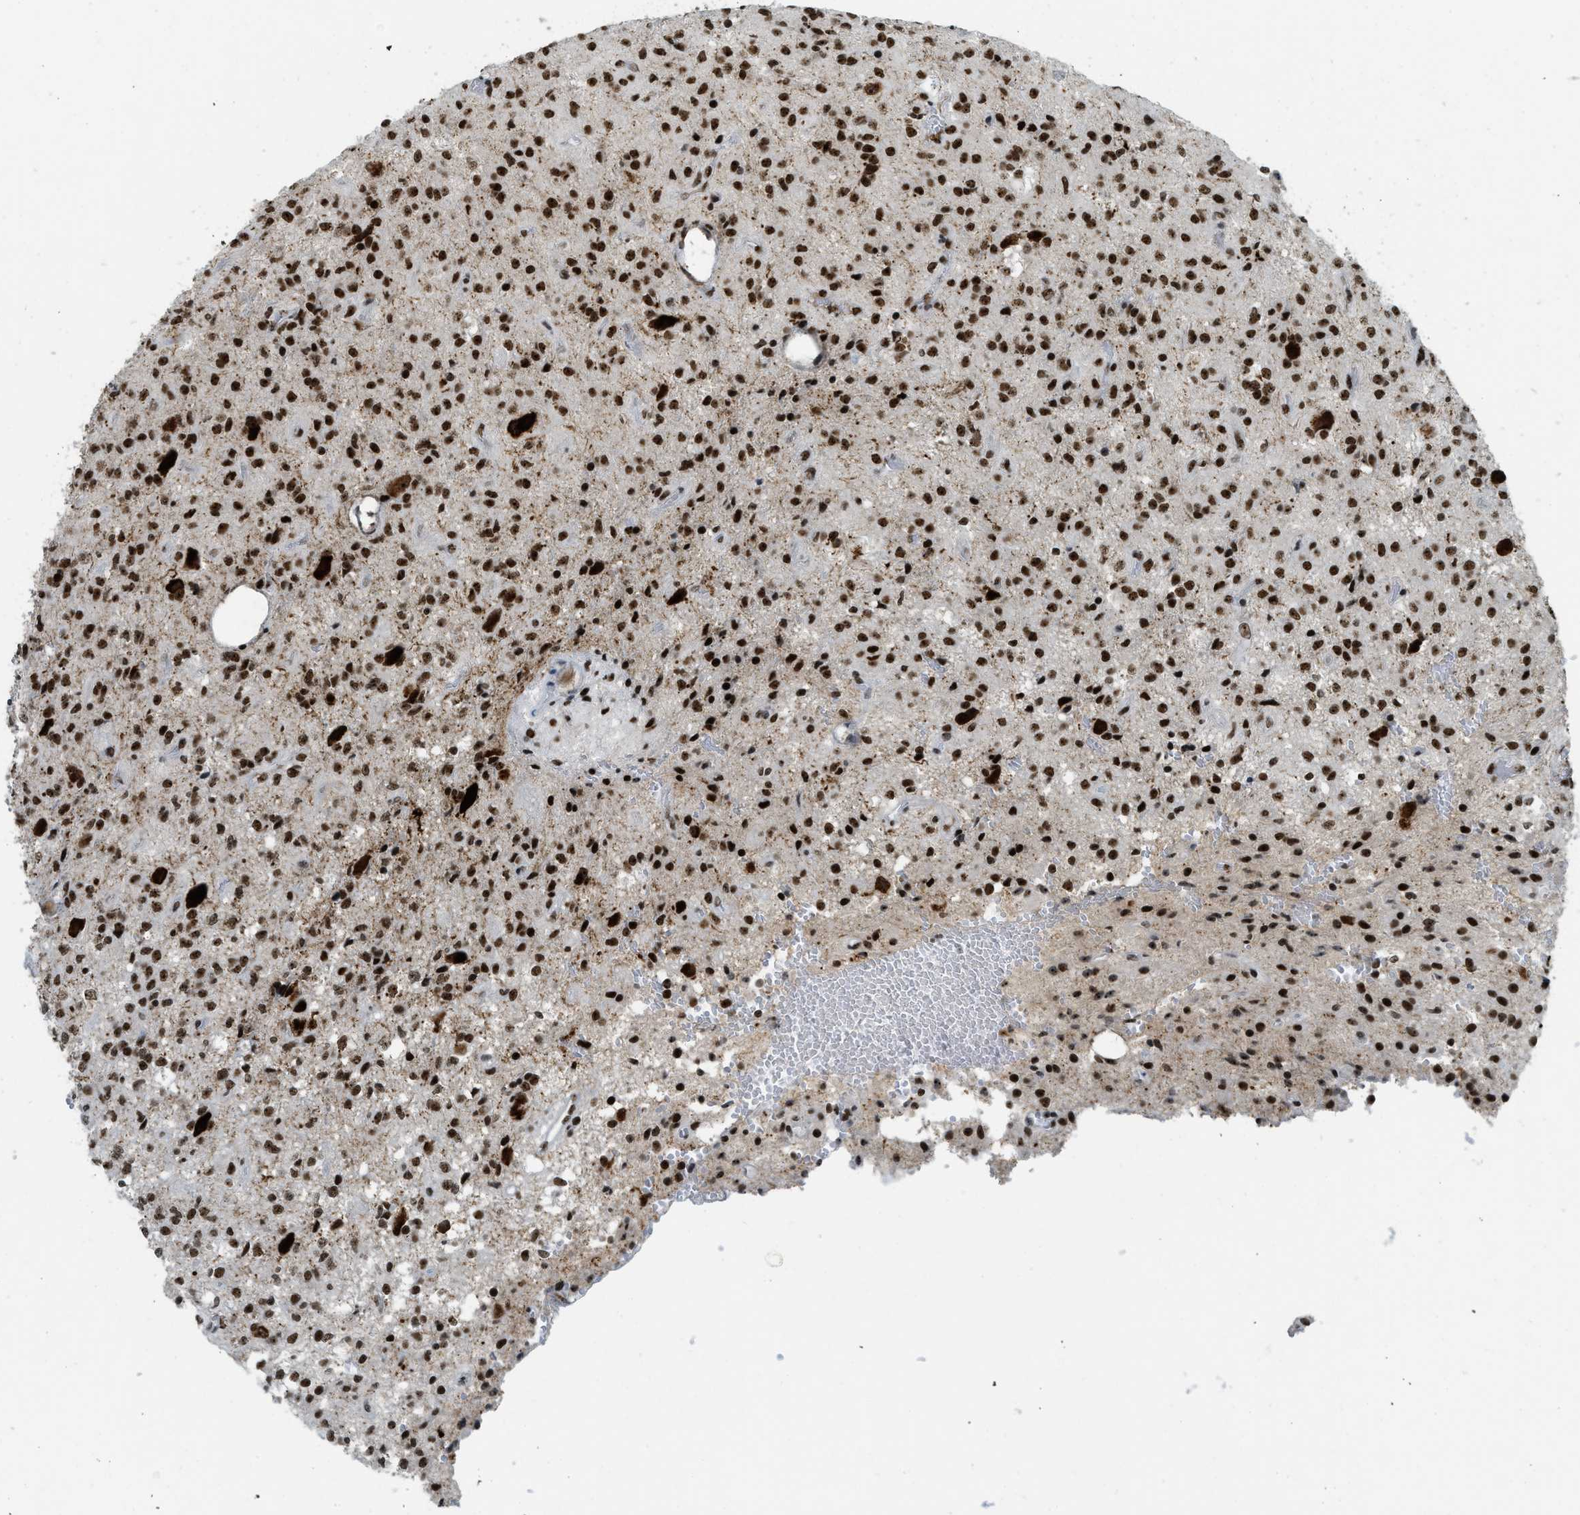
{"staining": {"intensity": "strong", "quantity": ">75%", "location": "nuclear"}, "tissue": "glioma", "cell_type": "Tumor cells", "image_type": "cancer", "snomed": [{"axis": "morphology", "description": "Glioma, malignant, High grade"}, {"axis": "topography", "description": "Brain"}], "caption": "Immunohistochemical staining of human malignant glioma (high-grade) reveals high levels of strong nuclear protein expression in about >75% of tumor cells.", "gene": "URB1", "patient": {"sex": "female", "age": 59}}